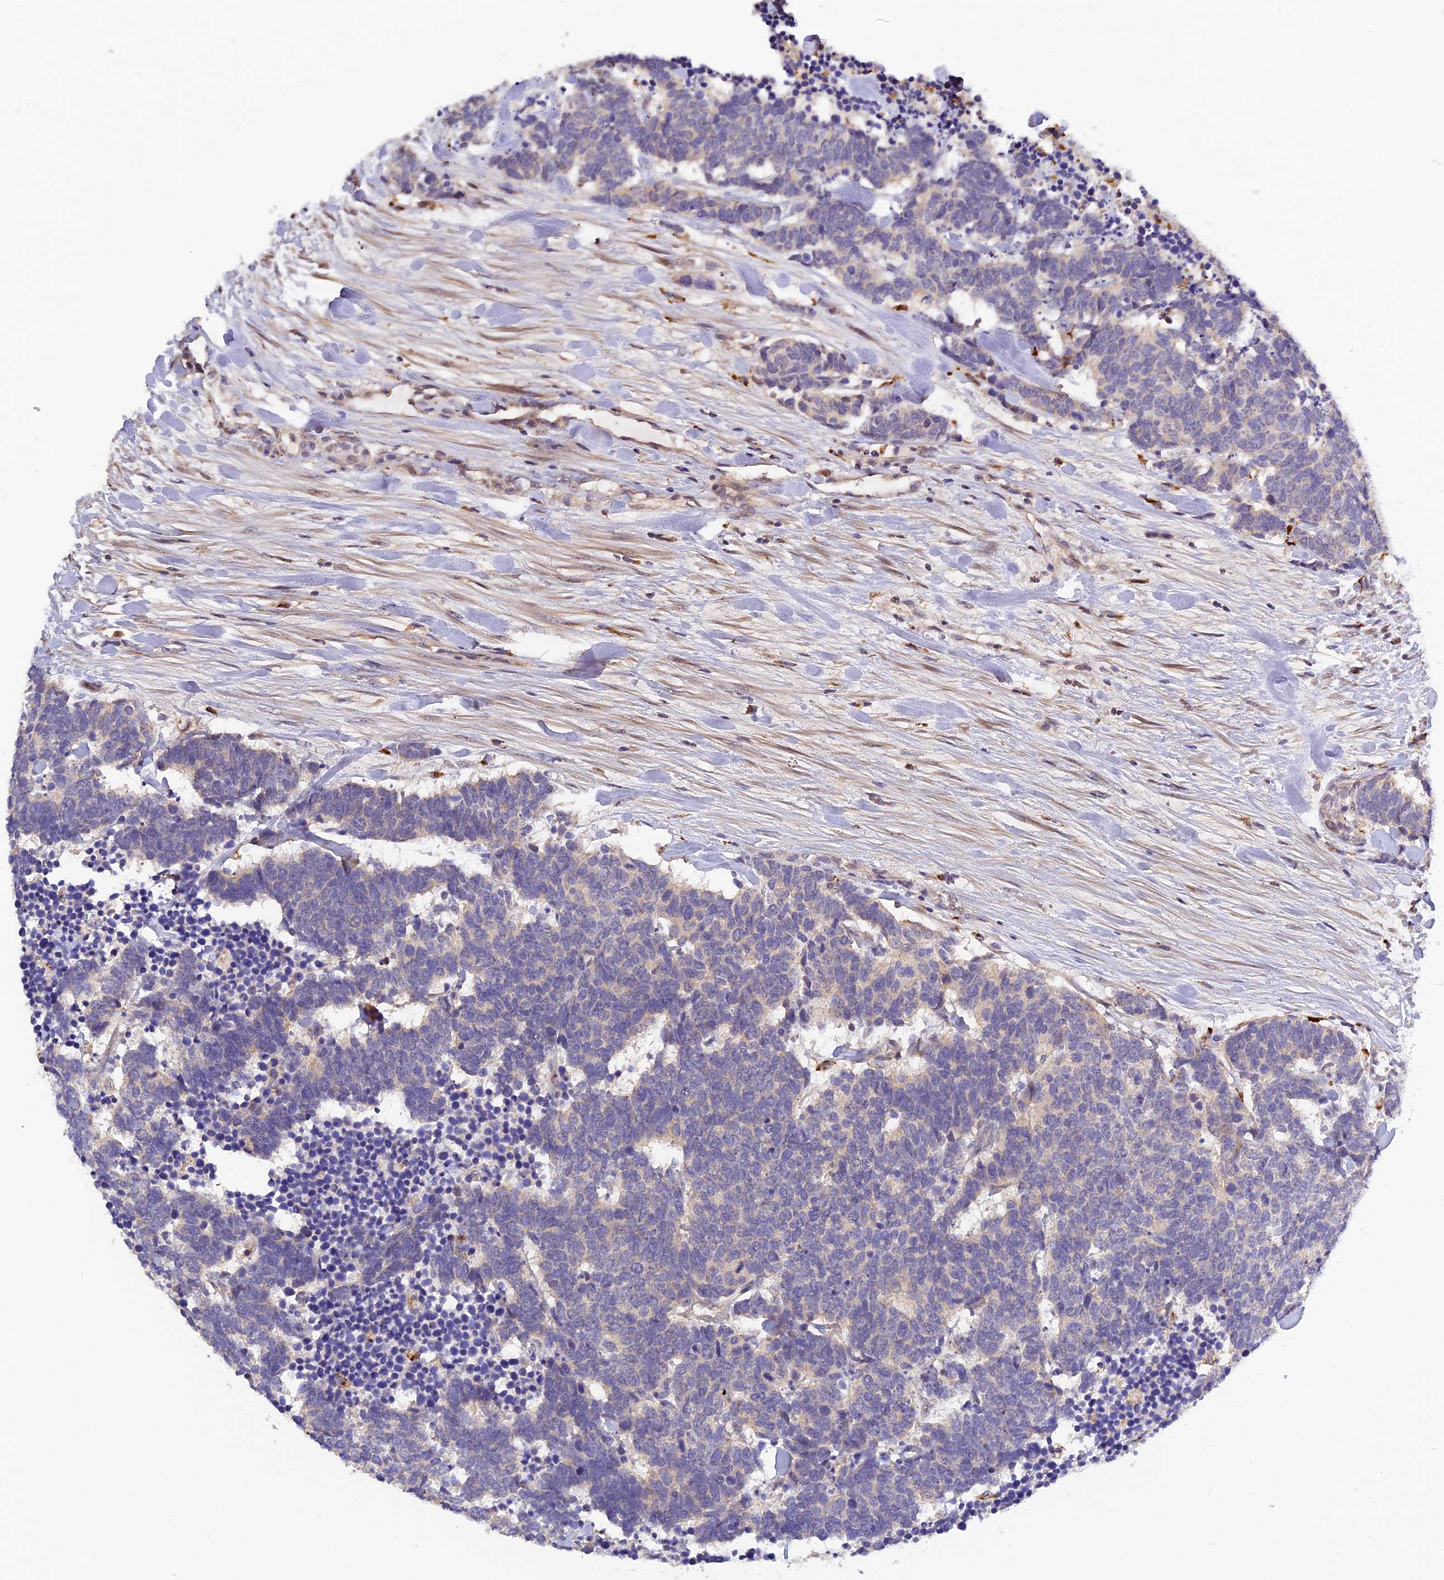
{"staining": {"intensity": "weak", "quantity": "<25%", "location": "cytoplasmic/membranous"}, "tissue": "carcinoid", "cell_type": "Tumor cells", "image_type": "cancer", "snomed": [{"axis": "morphology", "description": "Carcinoma, NOS"}, {"axis": "morphology", "description": "Carcinoid, malignant, NOS"}, {"axis": "topography", "description": "Urinary bladder"}], "caption": "This micrograph is of carcinoid stained with IHC to label a protein in brown with the nuclei are counter-stained blue. There is no positivity in tumor cells.", "gene": "FNIP2", "patient": {"sex": "male", "age": 57}}